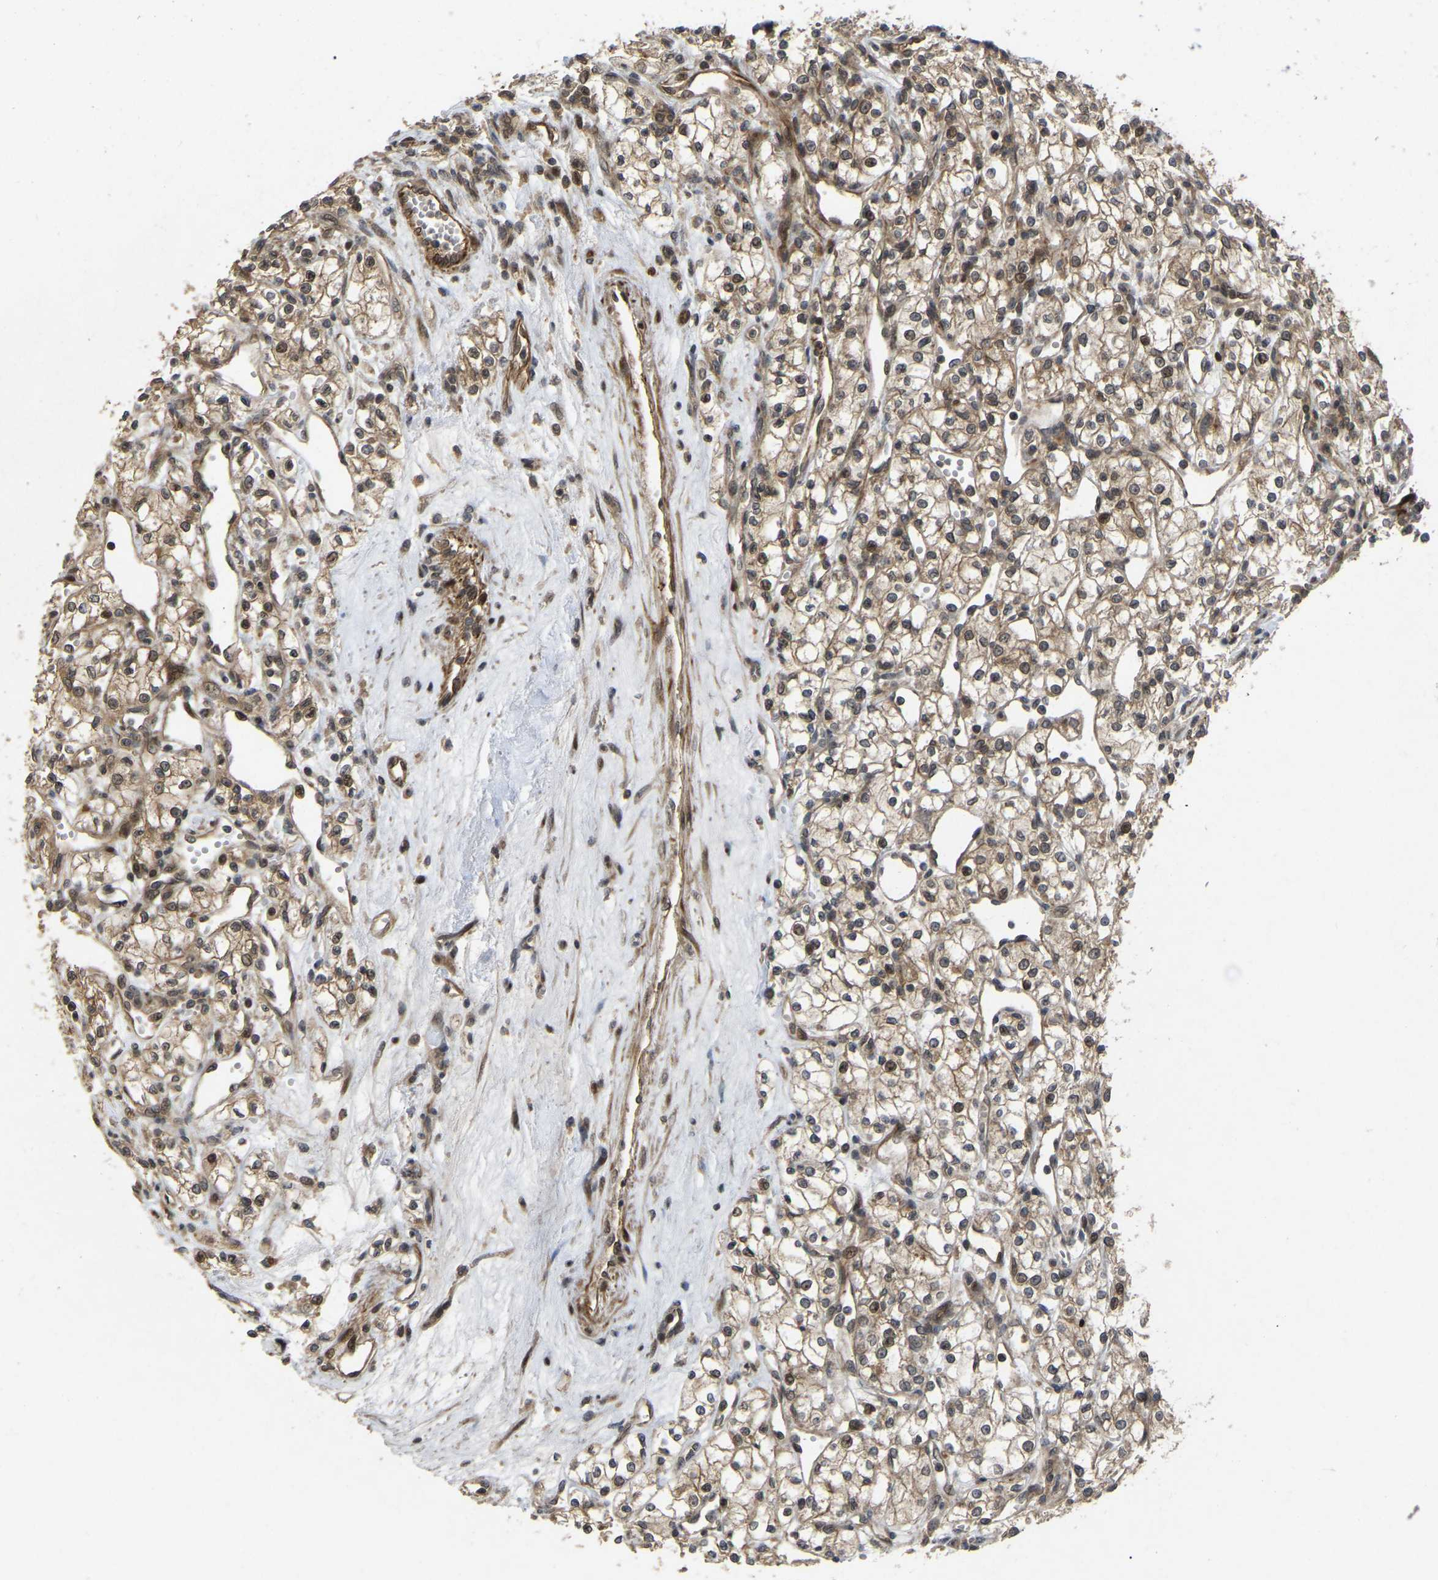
{"staining": {"intensity": "moderate", "quantity": ">75%", "location": "cytoplasmic/membranous,nuclear"}, "tissue": "renal cancer", "cell_type": "Tumor cells", "image_type": "cancer", "snomed": [{"axis": "morphology", "description": "Adenocarcinoma, NOS"}, {"axis": "topography", "description": "Kidney"}], "caption": "An IHC micrograph of tumor tissue is shown. Protein staining in brown highlights moderate cytoplasmic/membranous and nuclear positivity in adenocarcinoma (renal) within tumor cells.", "gene": "KIAA1549", "patient": {"sex": "male", "age": 59}}